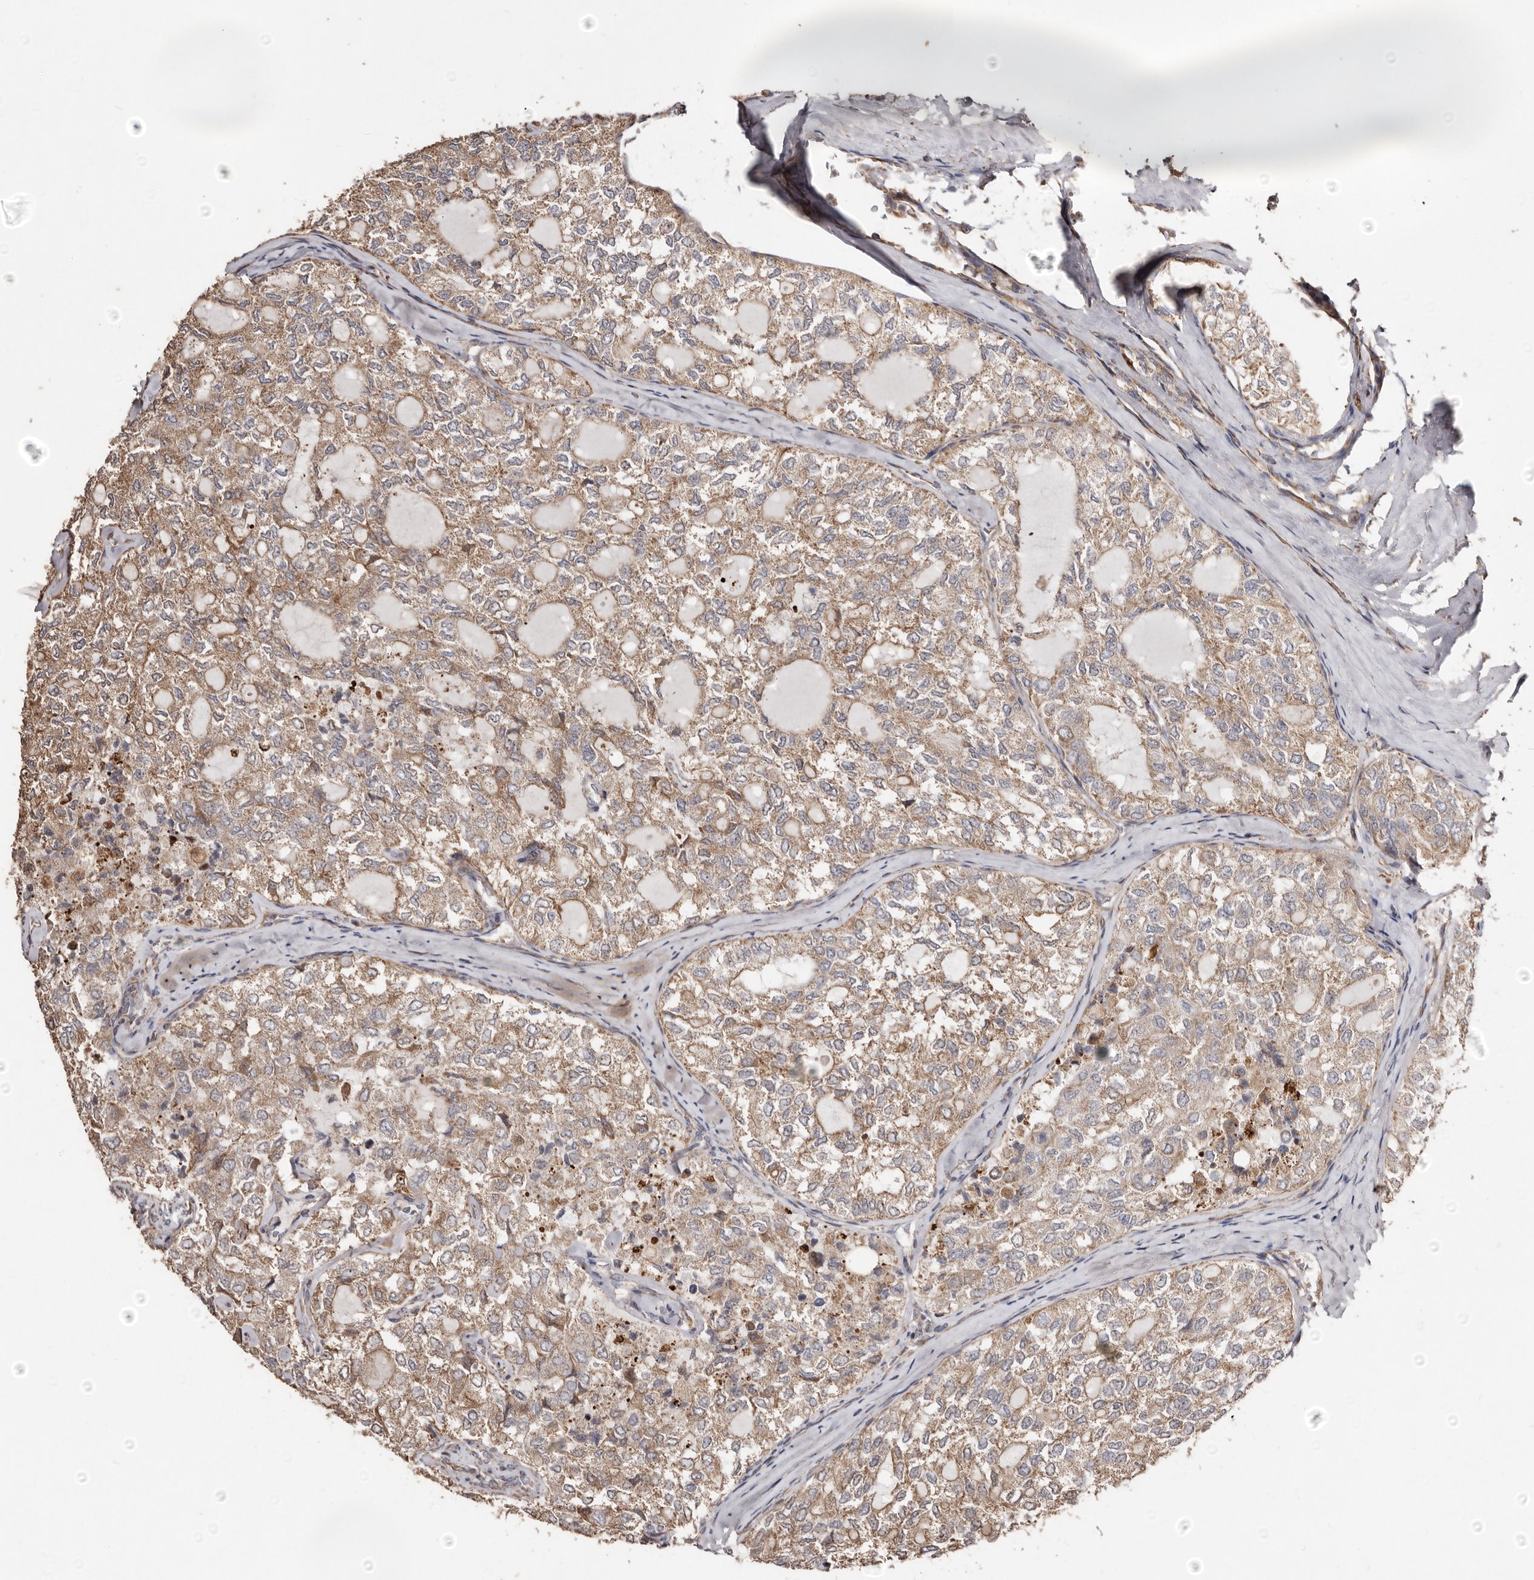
{"staining": {"intensity": "moderate", "quantity": ">75%", "location": "cytoplasmic/membranous"}, "tissue": "thyroid cancer", "cell_type": "Tumor cells", "image_type": "cancer", "snomed": [{"axis": "morphology", "description": "Follicular adenoma carcinoma, NOS"}, {"axis": "topography", "description": "Thyroid gland"}], "caption": "Immunohistochemical staining of thyroid follicular adenoma carcinoma displays medium levels of moderate cytoplasmic/membranous expression in approximately >75% of tumor cells. The protein is shown in brown color, while the nuclei are stained blue.", "gene": "MACC1", "patient": {"sex": "male", "age": 75}}